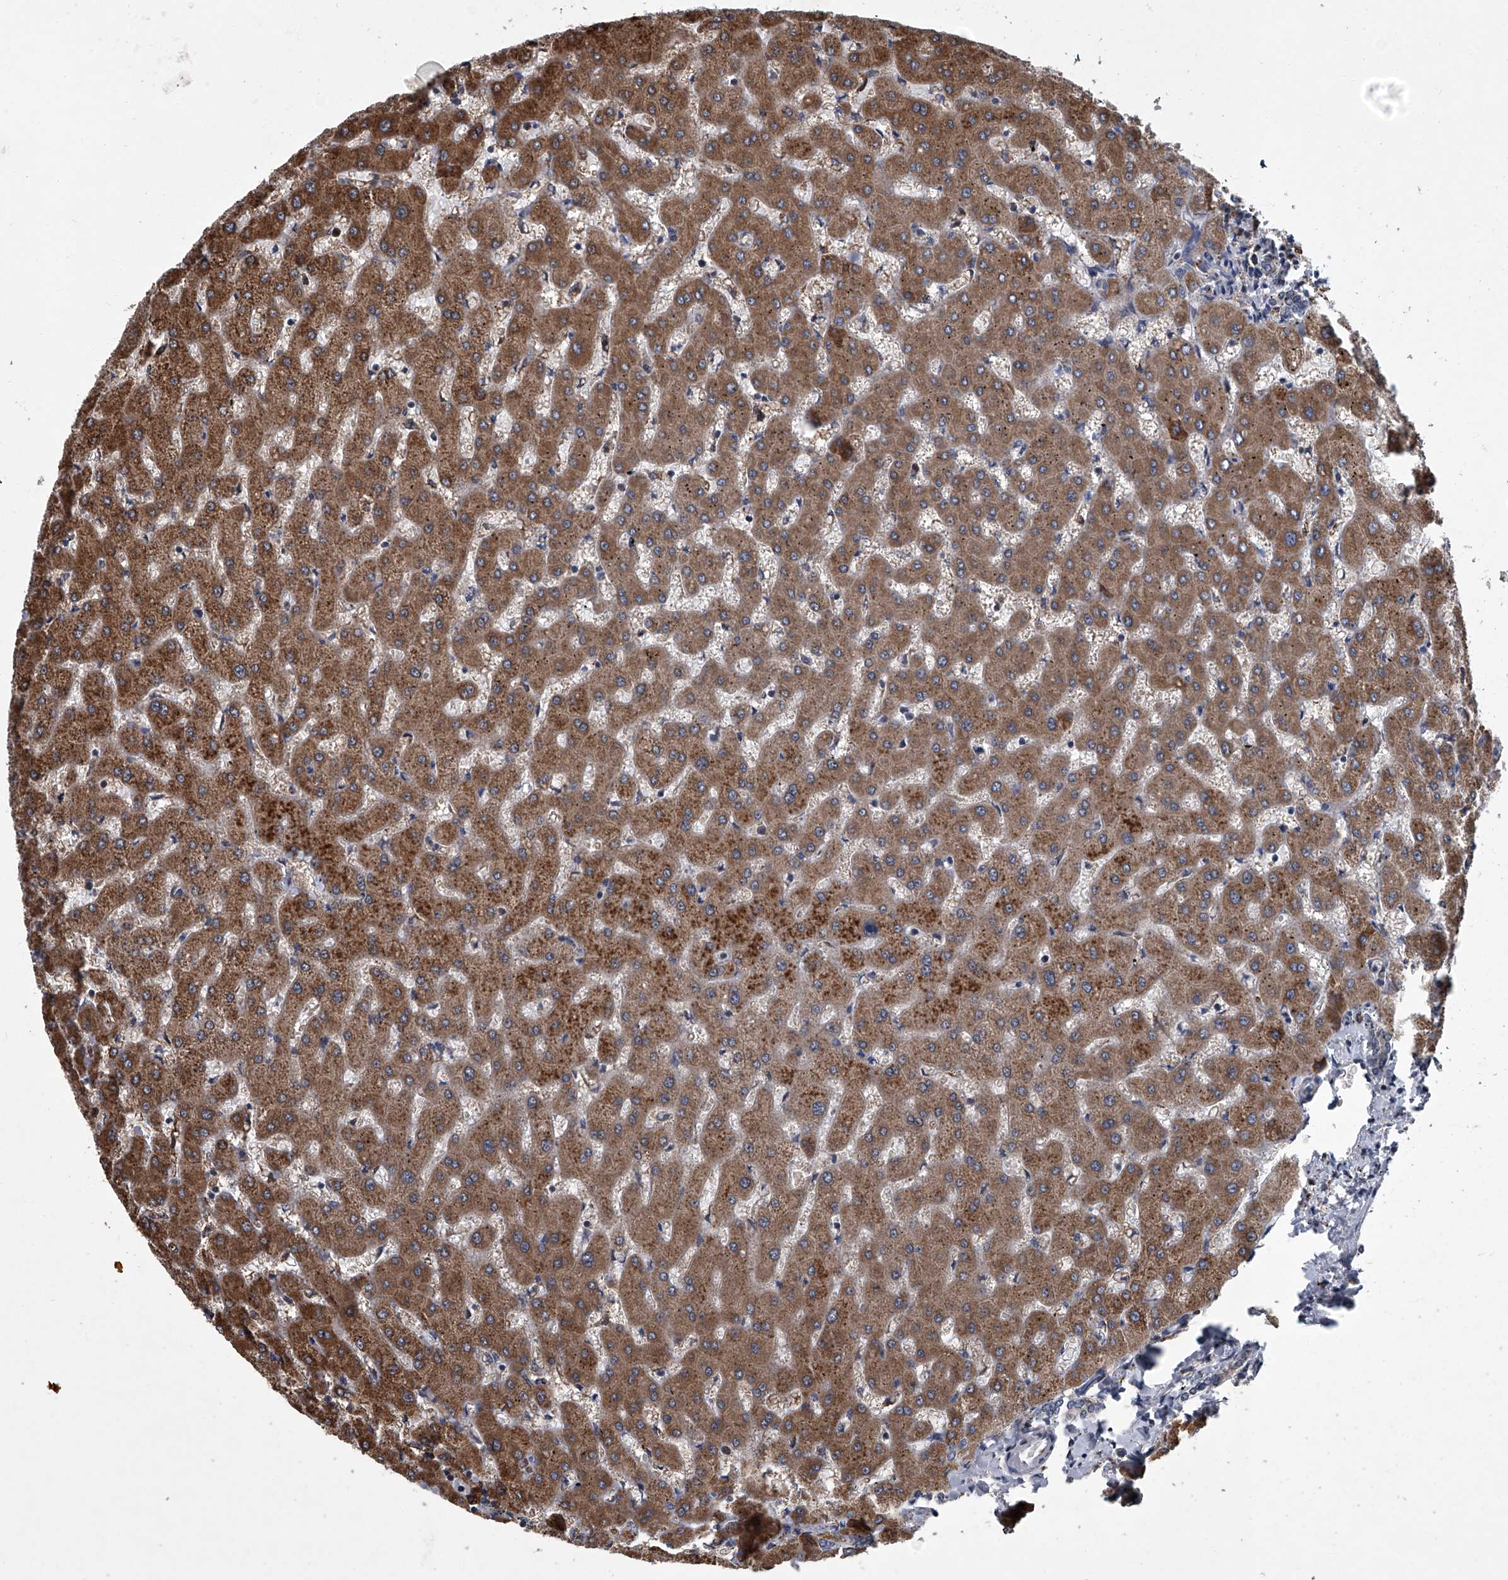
{"staining": {"intensity": "negative", "quantity": "none", "location": "none"}, "tissue": "liver", "cell_type": "Cholangiocytes", "image_type": "normal", "snomed": [{"axis": "morphology", "description": "Normal tissue, NOS"}, {"axis": "topography", "description": "Liver"}], "caption": "Histopathology image shows no protein staining in cholangiocytes of unremarkable liver. (Stains: DAB (3,3'-diaminobenzidine) immunohistochemistry with hematoxylin counter stain, Microscopy: brightfield microscopy at high magnification).", "gene": "TMEM63C", "patient": {"sex": "female", "age": 63}}